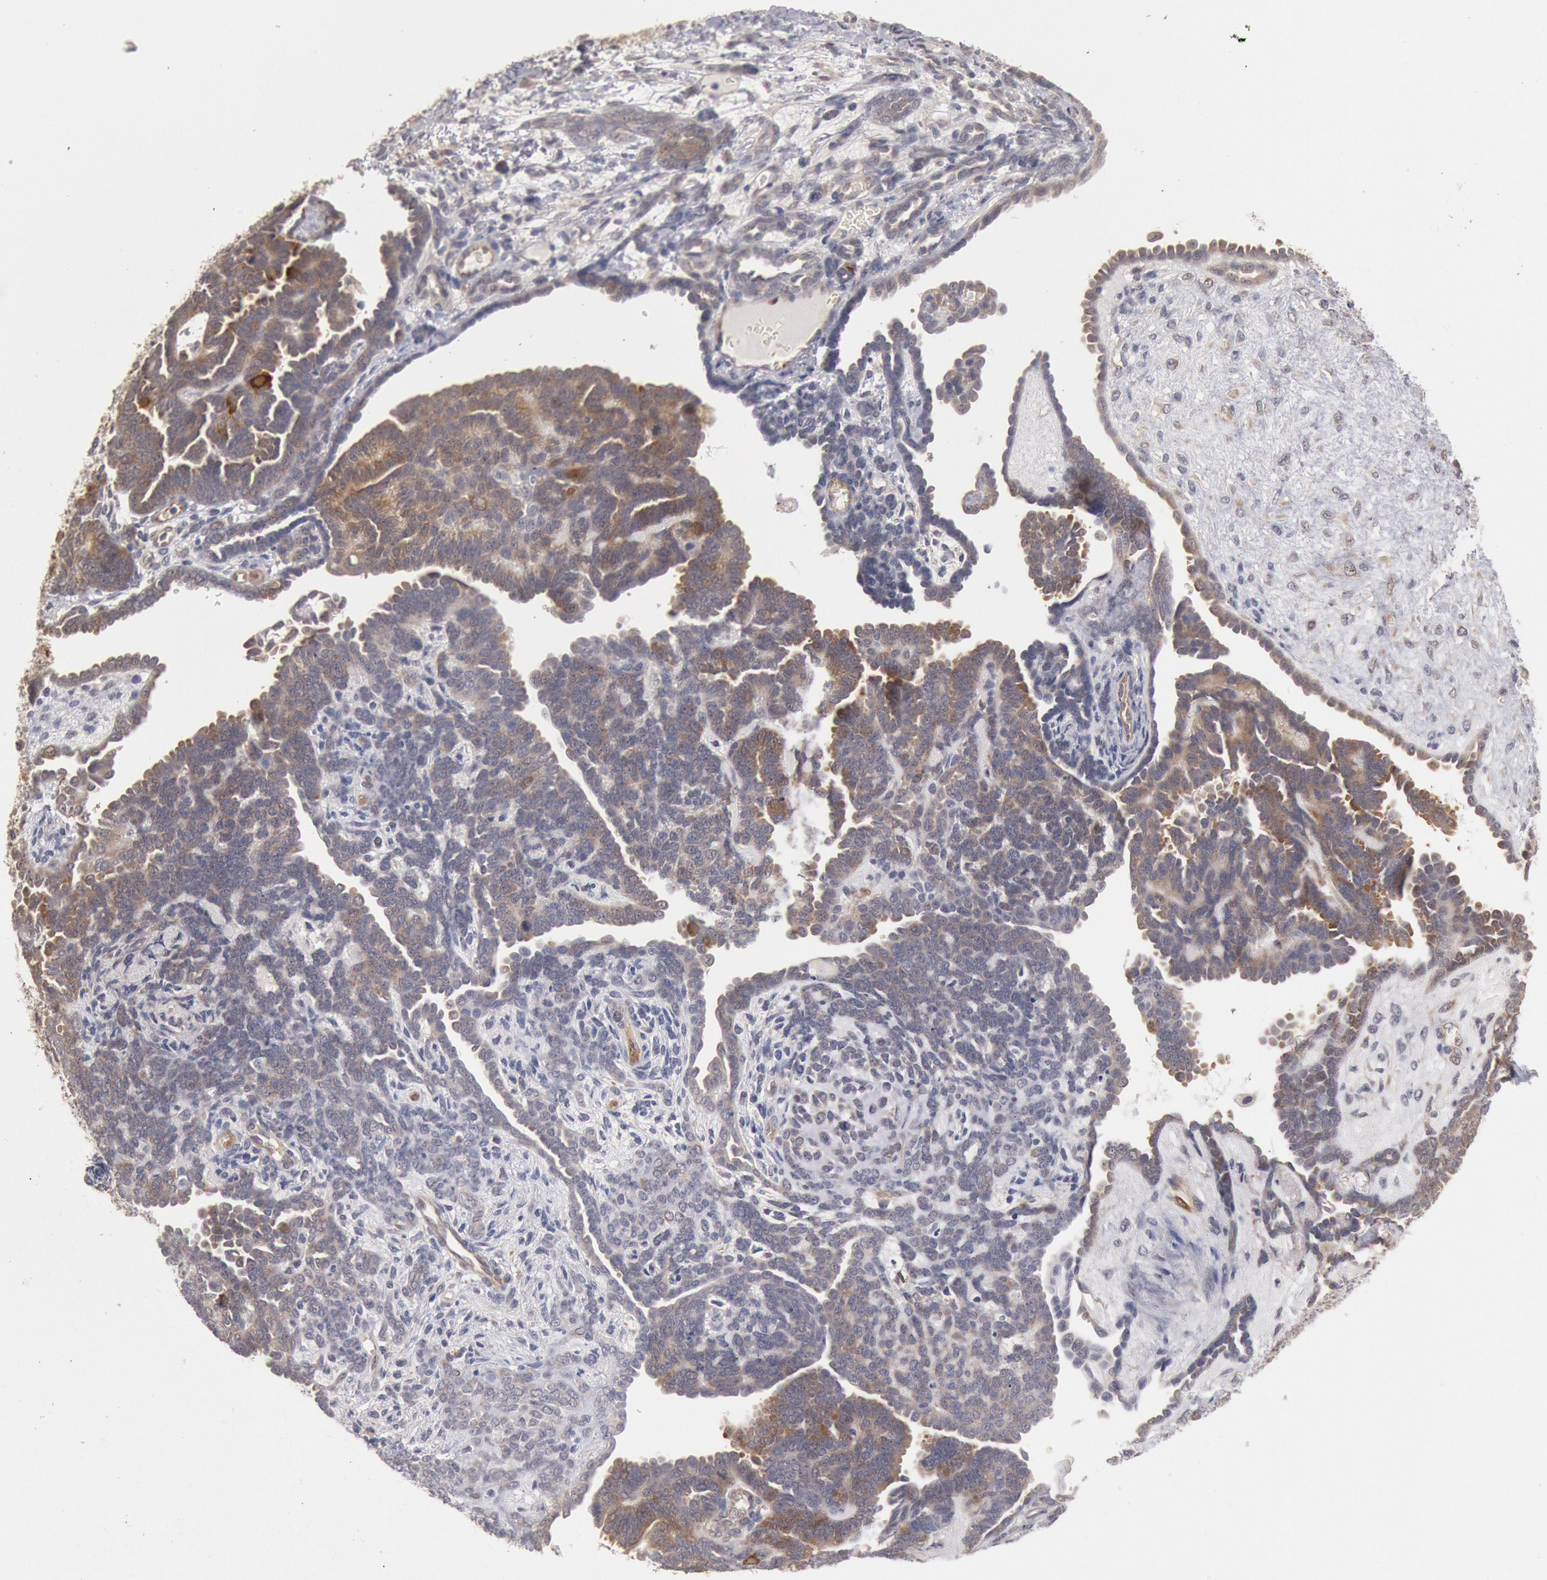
{"staining": {"intensity": "weak", "quantity": "25%-75%", "location": "cytoplasmic/membranous"}, "tissue": "endometrial cancer", "cell_type": "Tumor cells", "image_type": "cancer", "snomed": [{"axis": "morphology", "description": "Neoplasm, malignant, NOS"}, {"axis": "topography", "description": "Endometrium"}], "caption": "Tumor cells reveal weak cytoplasmic/membranous positivity in approximately 25%-75% of cells in endometrial cancer (malignant neoplasm). The staining was performed using DAB to visualize the protein expression in brown, while the nuclei were stained in blue with hematoxylin (Magnification: 20x).", "gene": "DNAJA1", "patient": {"sex": "female", "age": 74}}